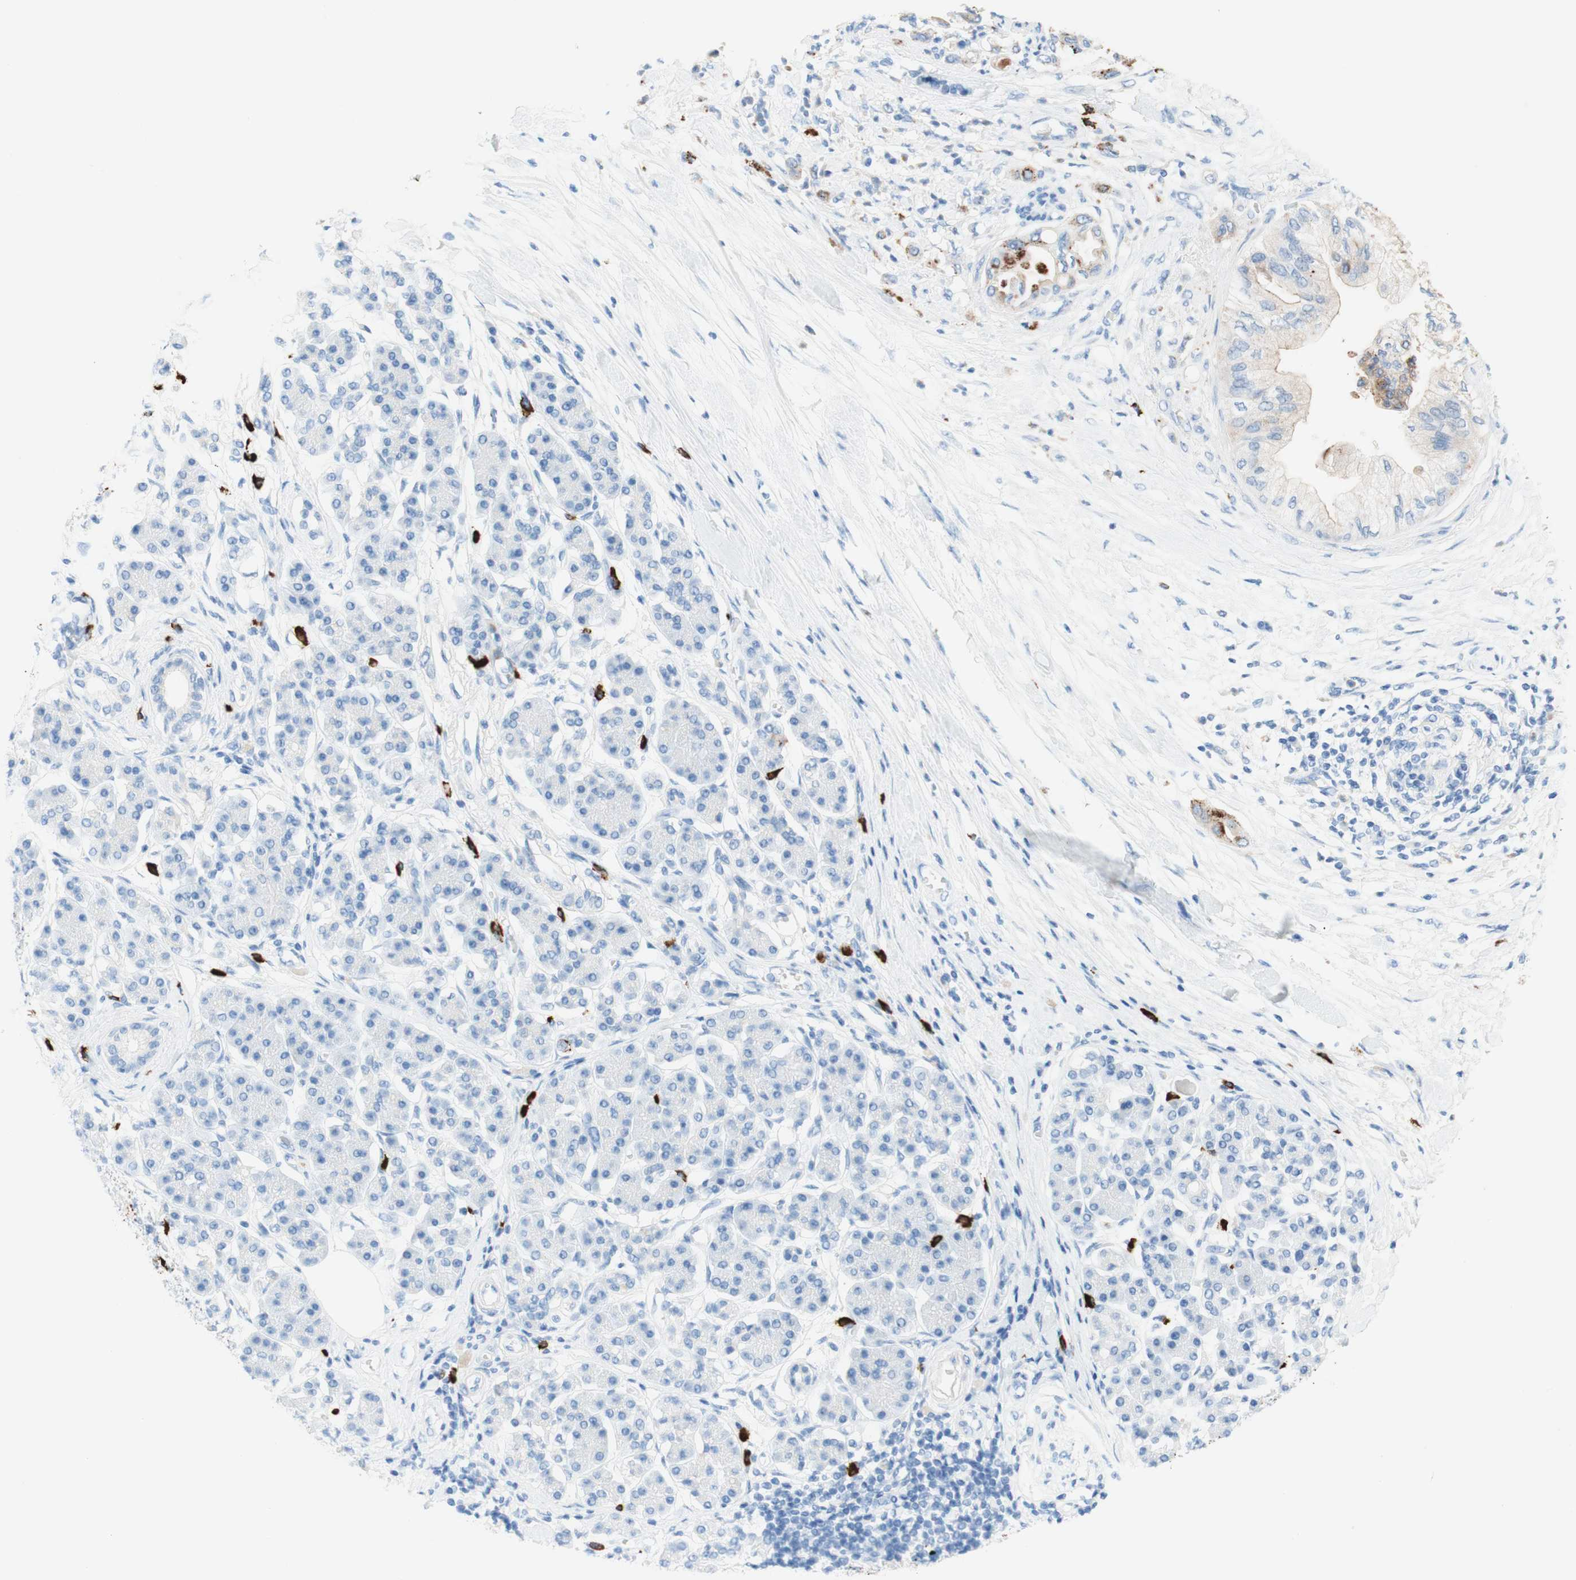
{"staining": {"intensity": "weak", "quantity": "25%-75%", "location": "cytoplasmic/membranous"}, "tissue": "pancreatic cancer", "cell_type": "Tumor cells", "image_type": "cancer", "snomed": [{"axis": "morphology", "description": "Adenocarcinoma, NOS"}, {"axis": "morphology", "description": "Adenocarcinoma, metastatic, NOS"}, {"axis": "topography", "description": "Lymph node"}, {"axis": "topography", "description": "Pancreas"}, {"axis": "topography", "description": "Duodenum"}], "caption": "Protein expression analysis of human metastatic adenocarcinoma (pancreatic) reveals weak cytoplasmic/membranous positivity in approximately 25%-75% of tumor cells. (brown staining indicates protein expression, while blue staining denotes nuclei).", "gene": "CEACAM1", "patient": {"sex": "female", "age": 64}}